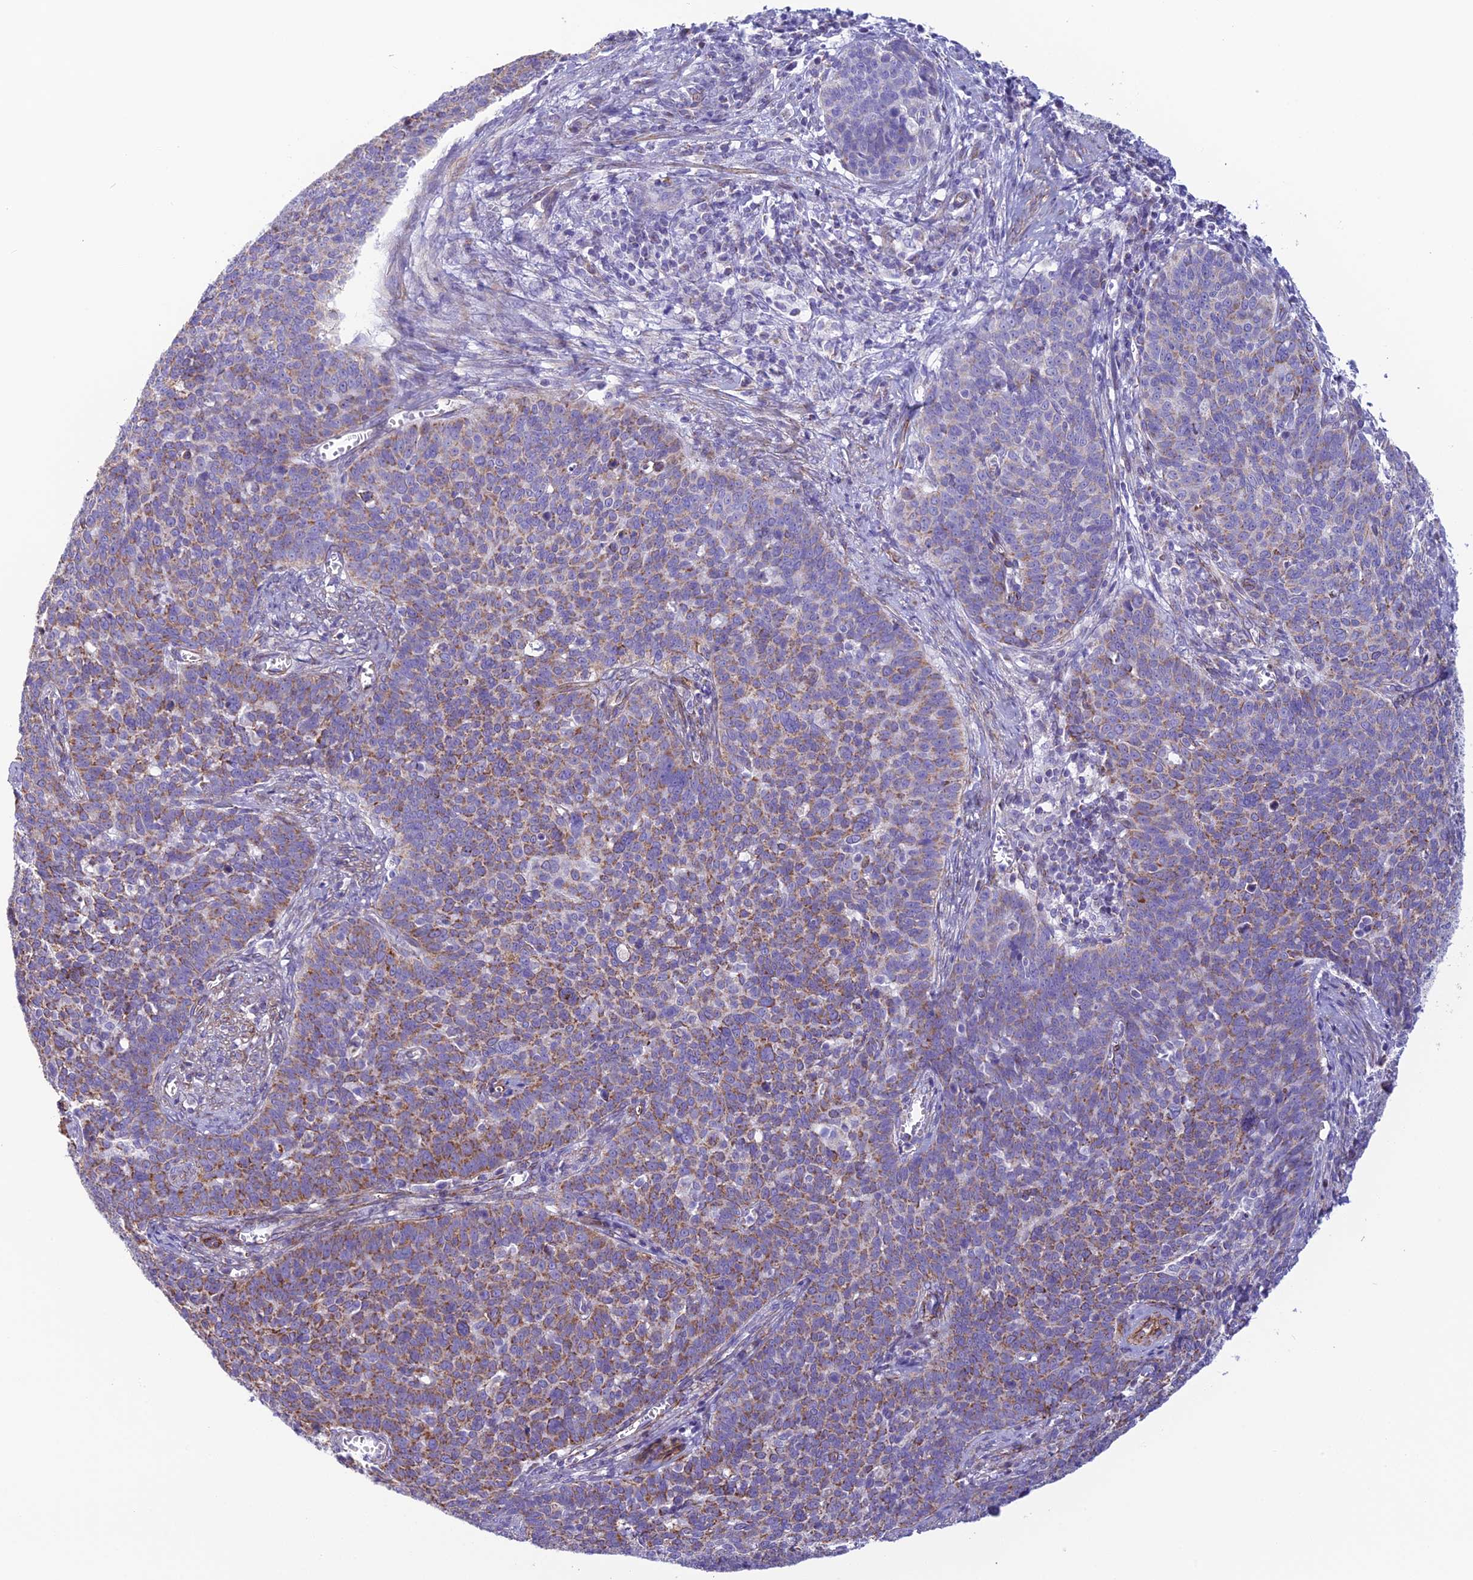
{"staining": {"intensity": "moderate", "quantity": "25%-75%", "location": "cytoplasmic/membranous"}, "tissue": "cervical cancer", "cell_type": "Tumor cells", "image_type": "cancer", "snomed": [{"axis": "morphology", "description": "Squamous cell carcinoma, NOS"}, {"axis": "topography", "description": "Cervix"}], "caption": "Immunohistochemistry of cervical squamous cell carcinoma reveals medium levels of moderate cytoplasmic/membranous staining in approximately 25%-75% of tumor cells.", "gene": "POMGNT1", "patient": {"sex": "female", "age": 39}}